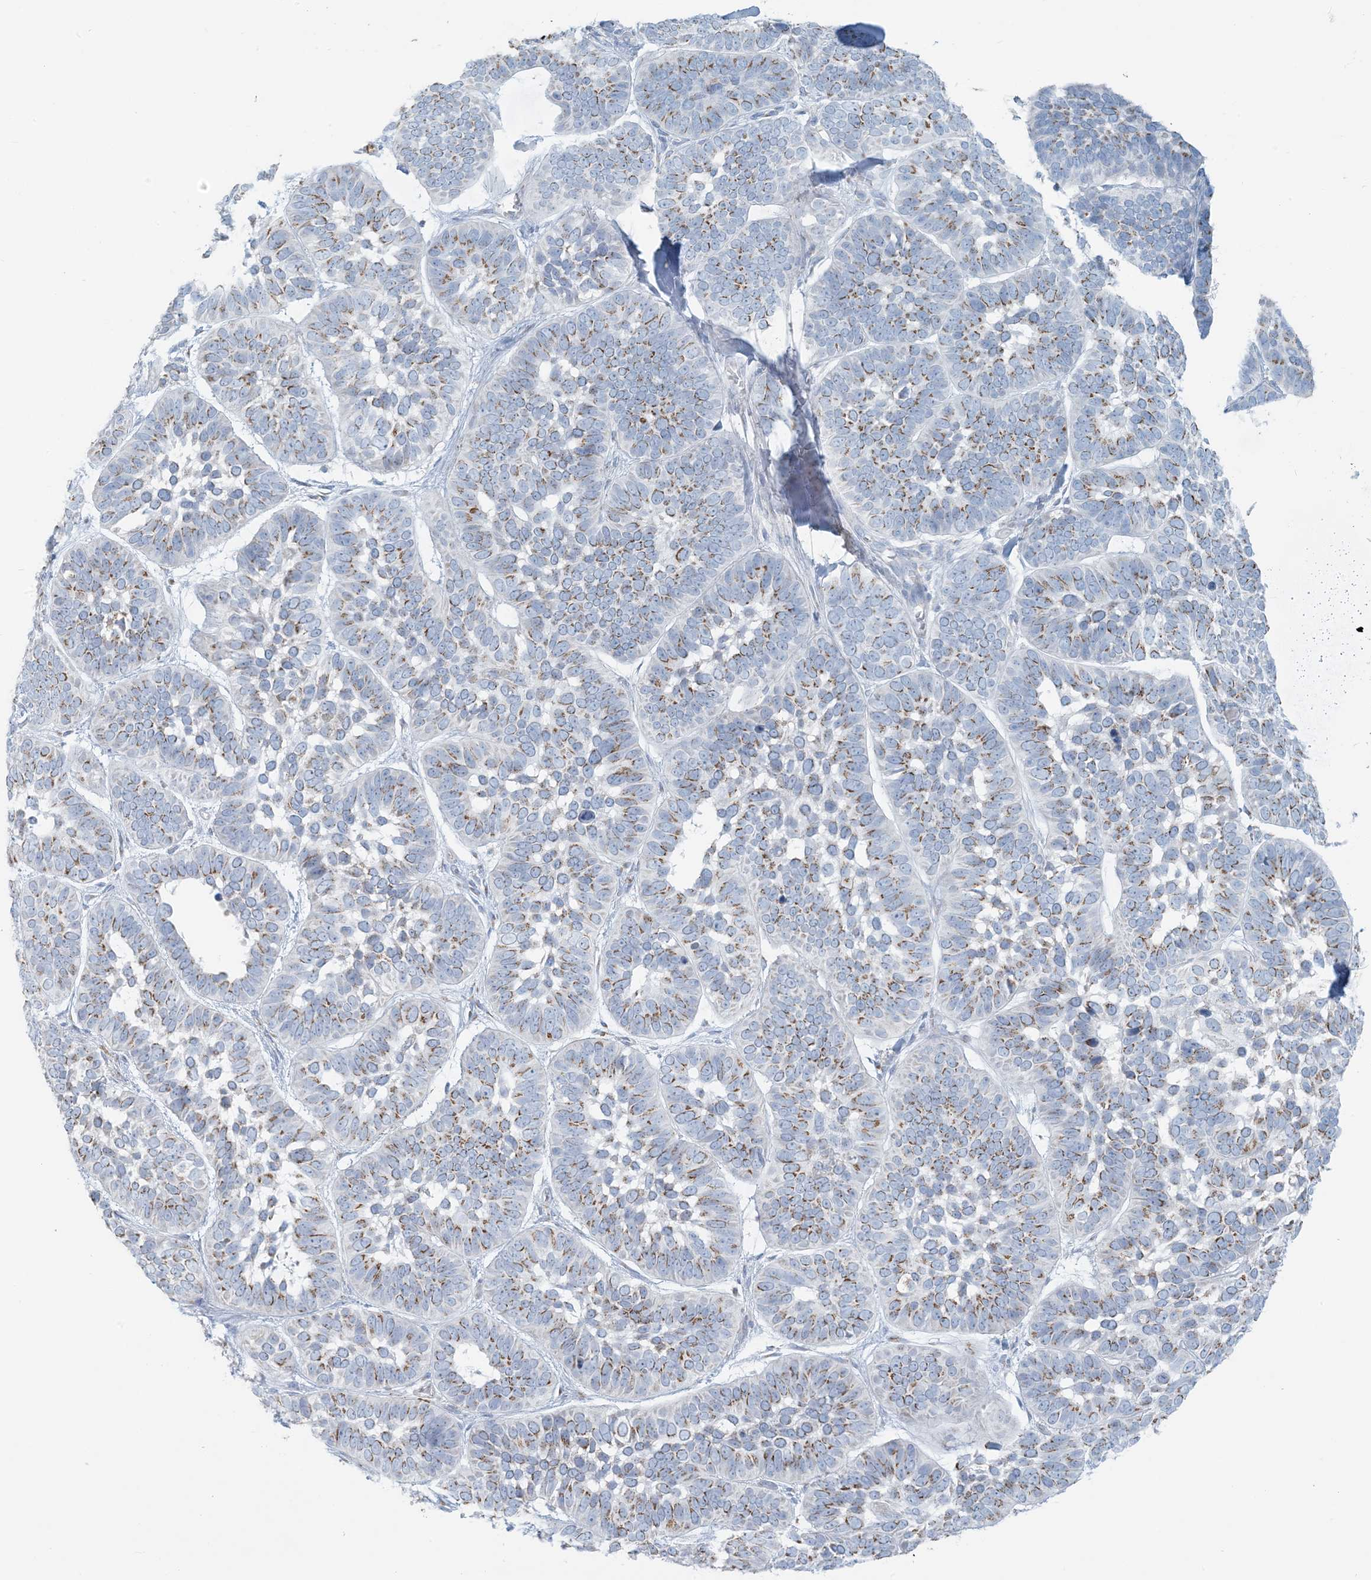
{"staining": {"intensity": "moderate", "quantity": "25%-75%", "location": "cytoplasmic/membranous"}, "tissue": "skin cancer", "cell_type": "Tumor cells", "image_type": "cancer", "snomed": [{"axis": "morphology", "description": "Basal cell carcinoma"}, {"axis": "topography", "description": "Skin"}], "caption": "Protein staining of skin basal cell carcinoma tissue reveals moderate cytoplasmic/membranous staining in about 25%-75% of tumor cells. Using DAB (brown) and hematoxylin (blue) stains, captured at high magnification using brightfield microscopy.", "gene": "SCML1", "patient": {"sex": "male", "age": 62}}